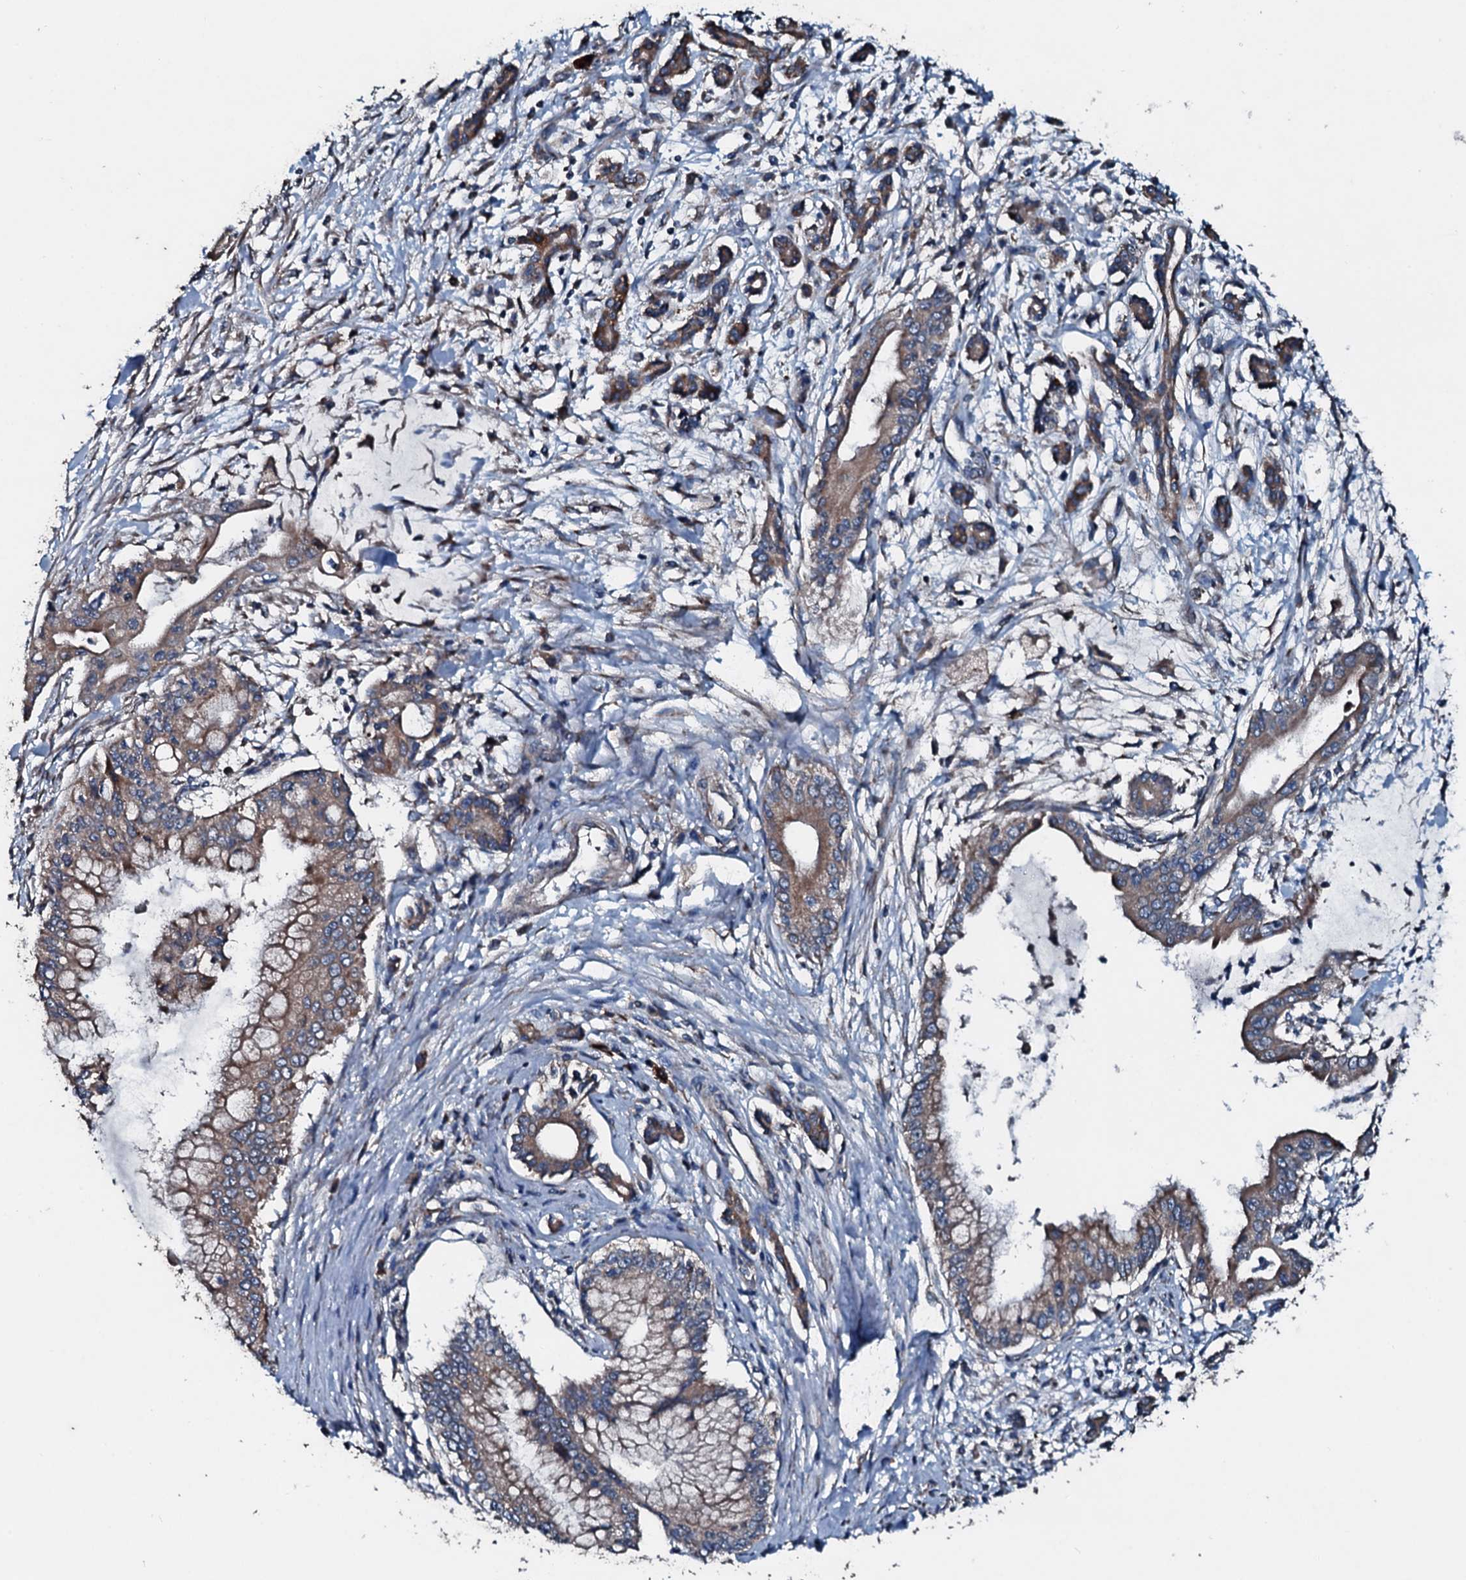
{"staining": {"intensity": "moderate", "quantity": "25%-75%", "location": "cytoplasmic/membranous"}, "tissue": "pancreatic cancer", "cell_type": "Tumor cells", "image_type": "cancer", "snomed": [{"axis": "morphology", "description": "Adenocarcinoma, NOS"}, {"axis": "topography", "description": "Pancreas"}], "caption": "DAB immunohistochemical staining of human pancreatic adenocarcinoma shows moderate cytoplasmic/membranous protein expression in approximately 25%-75% of tumor cells.", "gene": "ACSS3", "patient": {"sex": "male", "age": 46}}